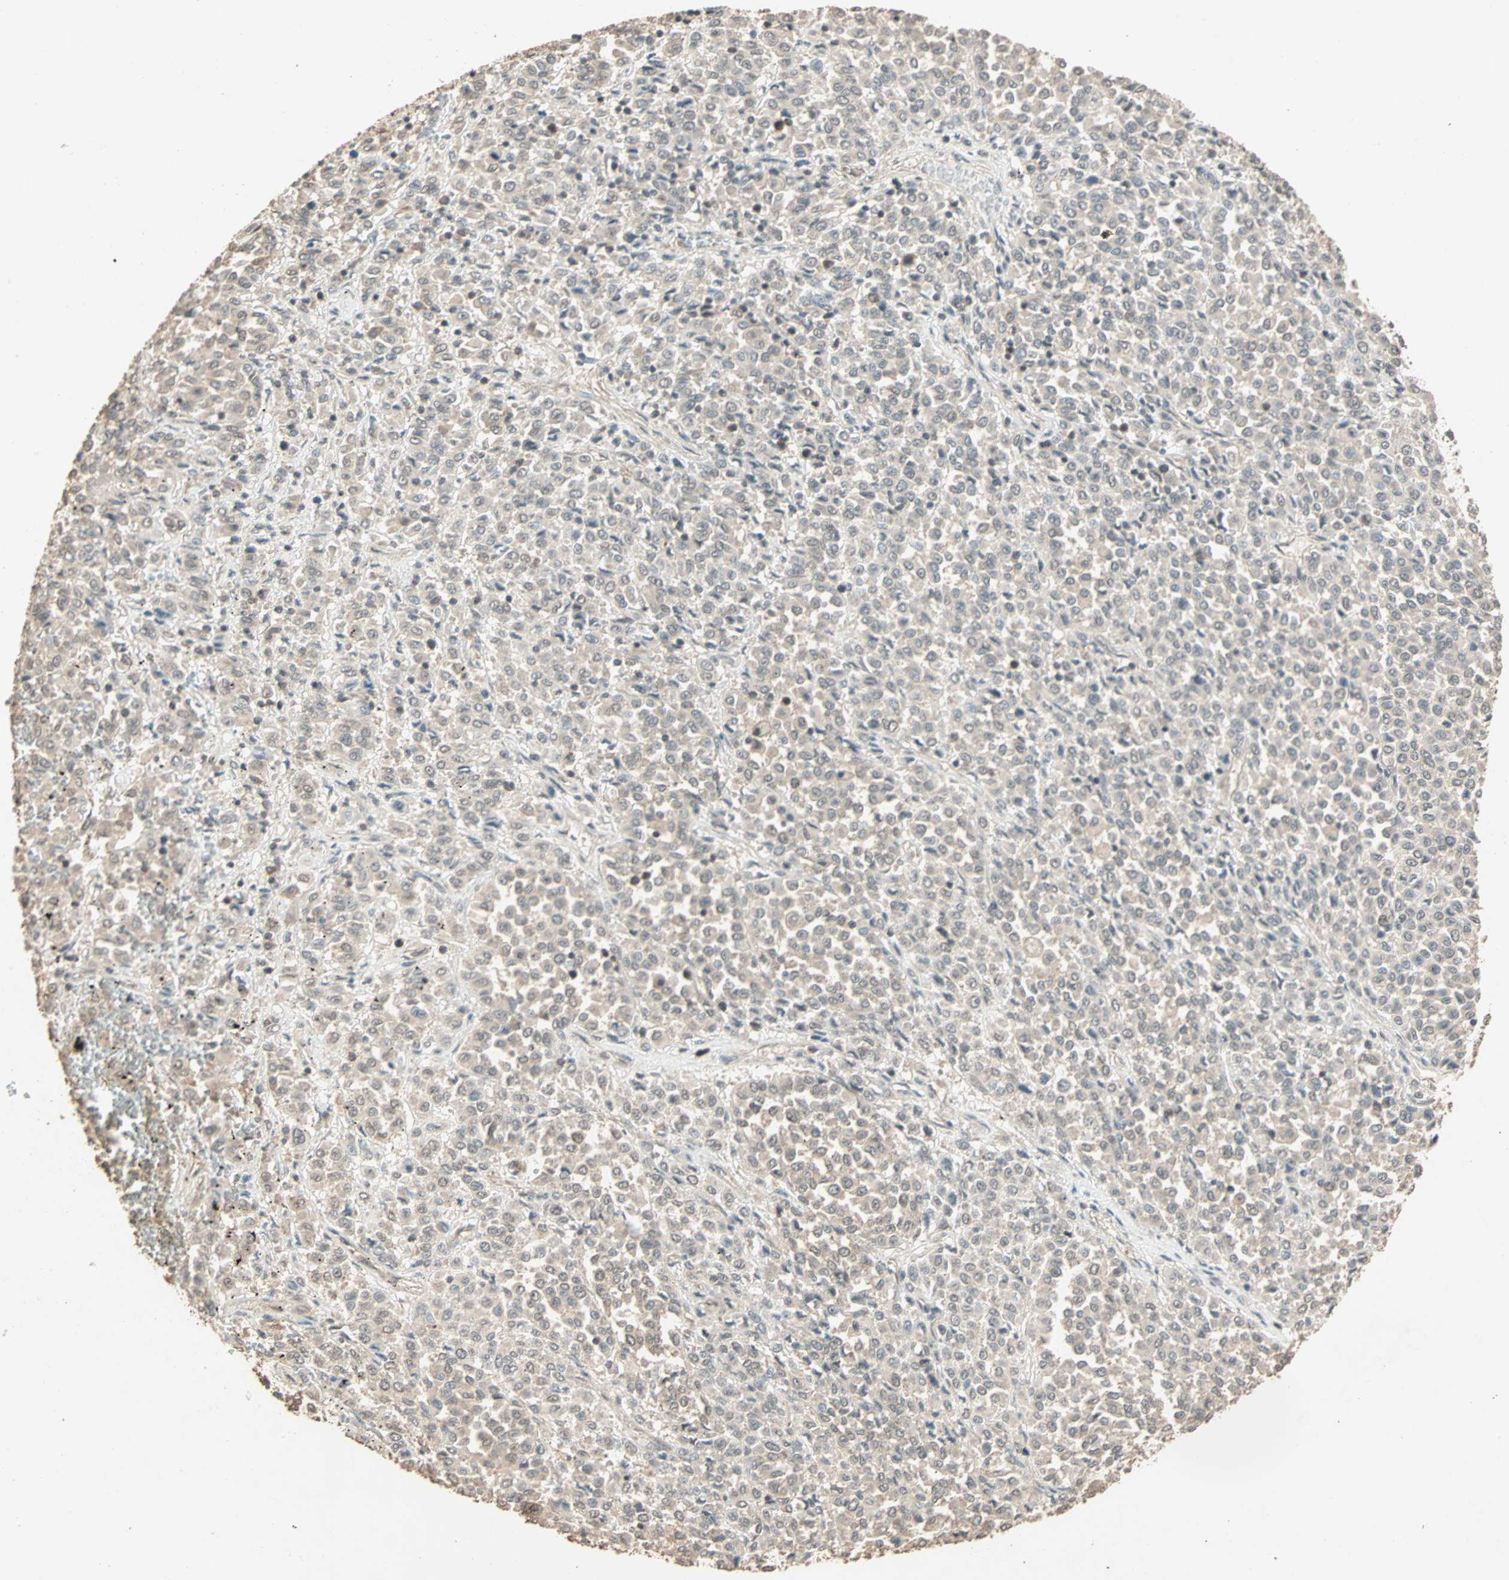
{"staining": {"intensity": "weak", "quantity": ">75%", "location": "cytoplasmic/membranous,nuclear"}, "tissue": "melanoma", "cell_type": "Tumor cells", "image_type": "cancer", "snomed": [{"axis": "morphology", "description": "Malignant melanoma, Metastatic site"}, {"axis": "topography", "description": "Pancreas"}], "caption": "IHC of melanoma exhibits low levels of weak cytoplasmic/membranous and nuclear positivity in approximately >75% of tumor cells. (DAB = brown stain, brightfield microscopy at high magnification).", "gene": "ZBTB33", "patient": {"sex": "female", "age": 30}}